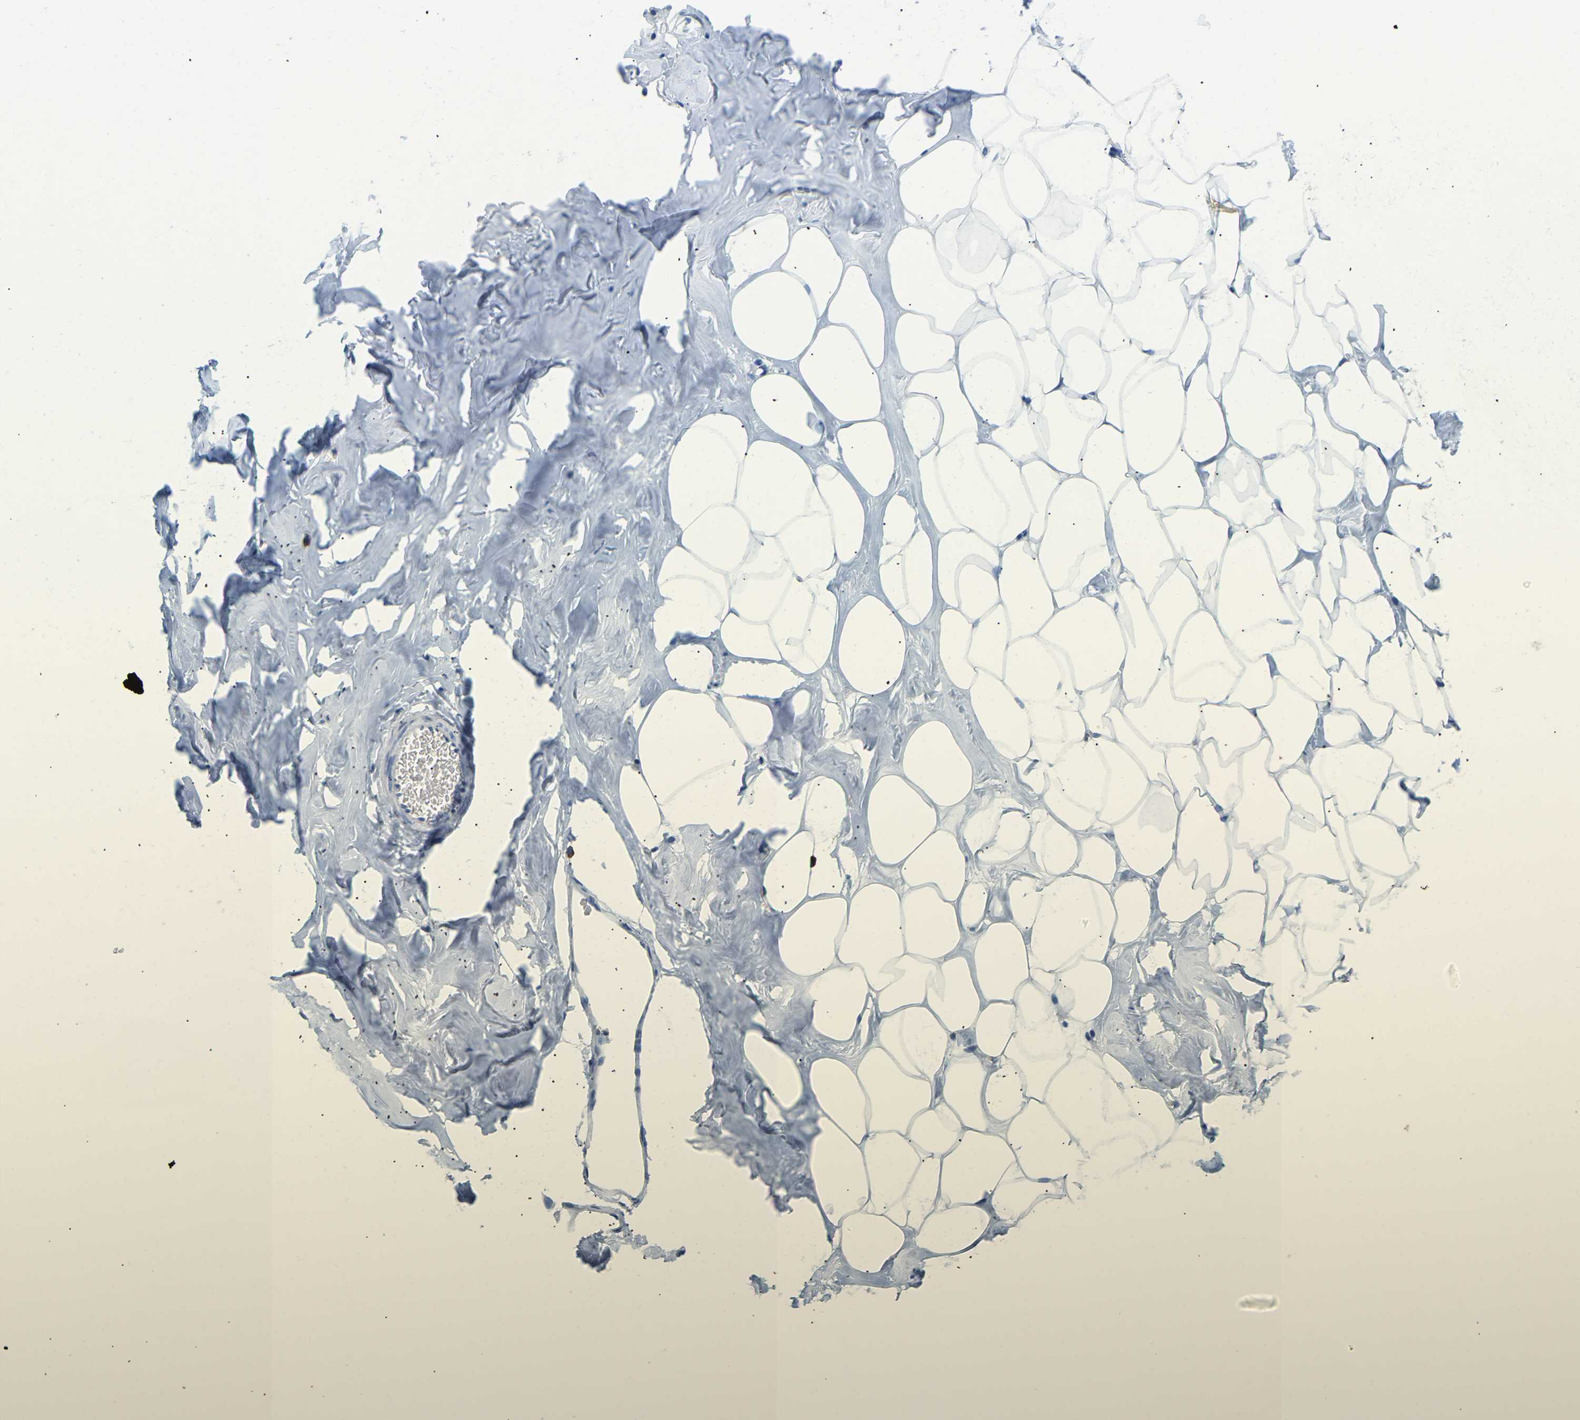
{"staining": {"intensity": "weak", "quantity": "<25%", "location": "cytoplasmic/membranous"}, "tissue": "adipose tissue", "cell_type": "Adipocytes", "image_type": "normal", "snomed": [{"axis": "morphology", "description": "Normal tissue, NOS"}, {"axis": "morphology", "description": "Fibrosis, NOS"}, {"axis": "topography", "description": "Breast"}, {"axis": "topography", "description": "Adipose tissue"}], "caption": "This micrograph is of unremarkable adipose tissue stained with immunohistochemistry to label a protein in brown with the nuclei are counter-stained blue. There is no expression in adipocytes.", "gene": "SND1", "patient": {"sex": "female", "age": 39}}